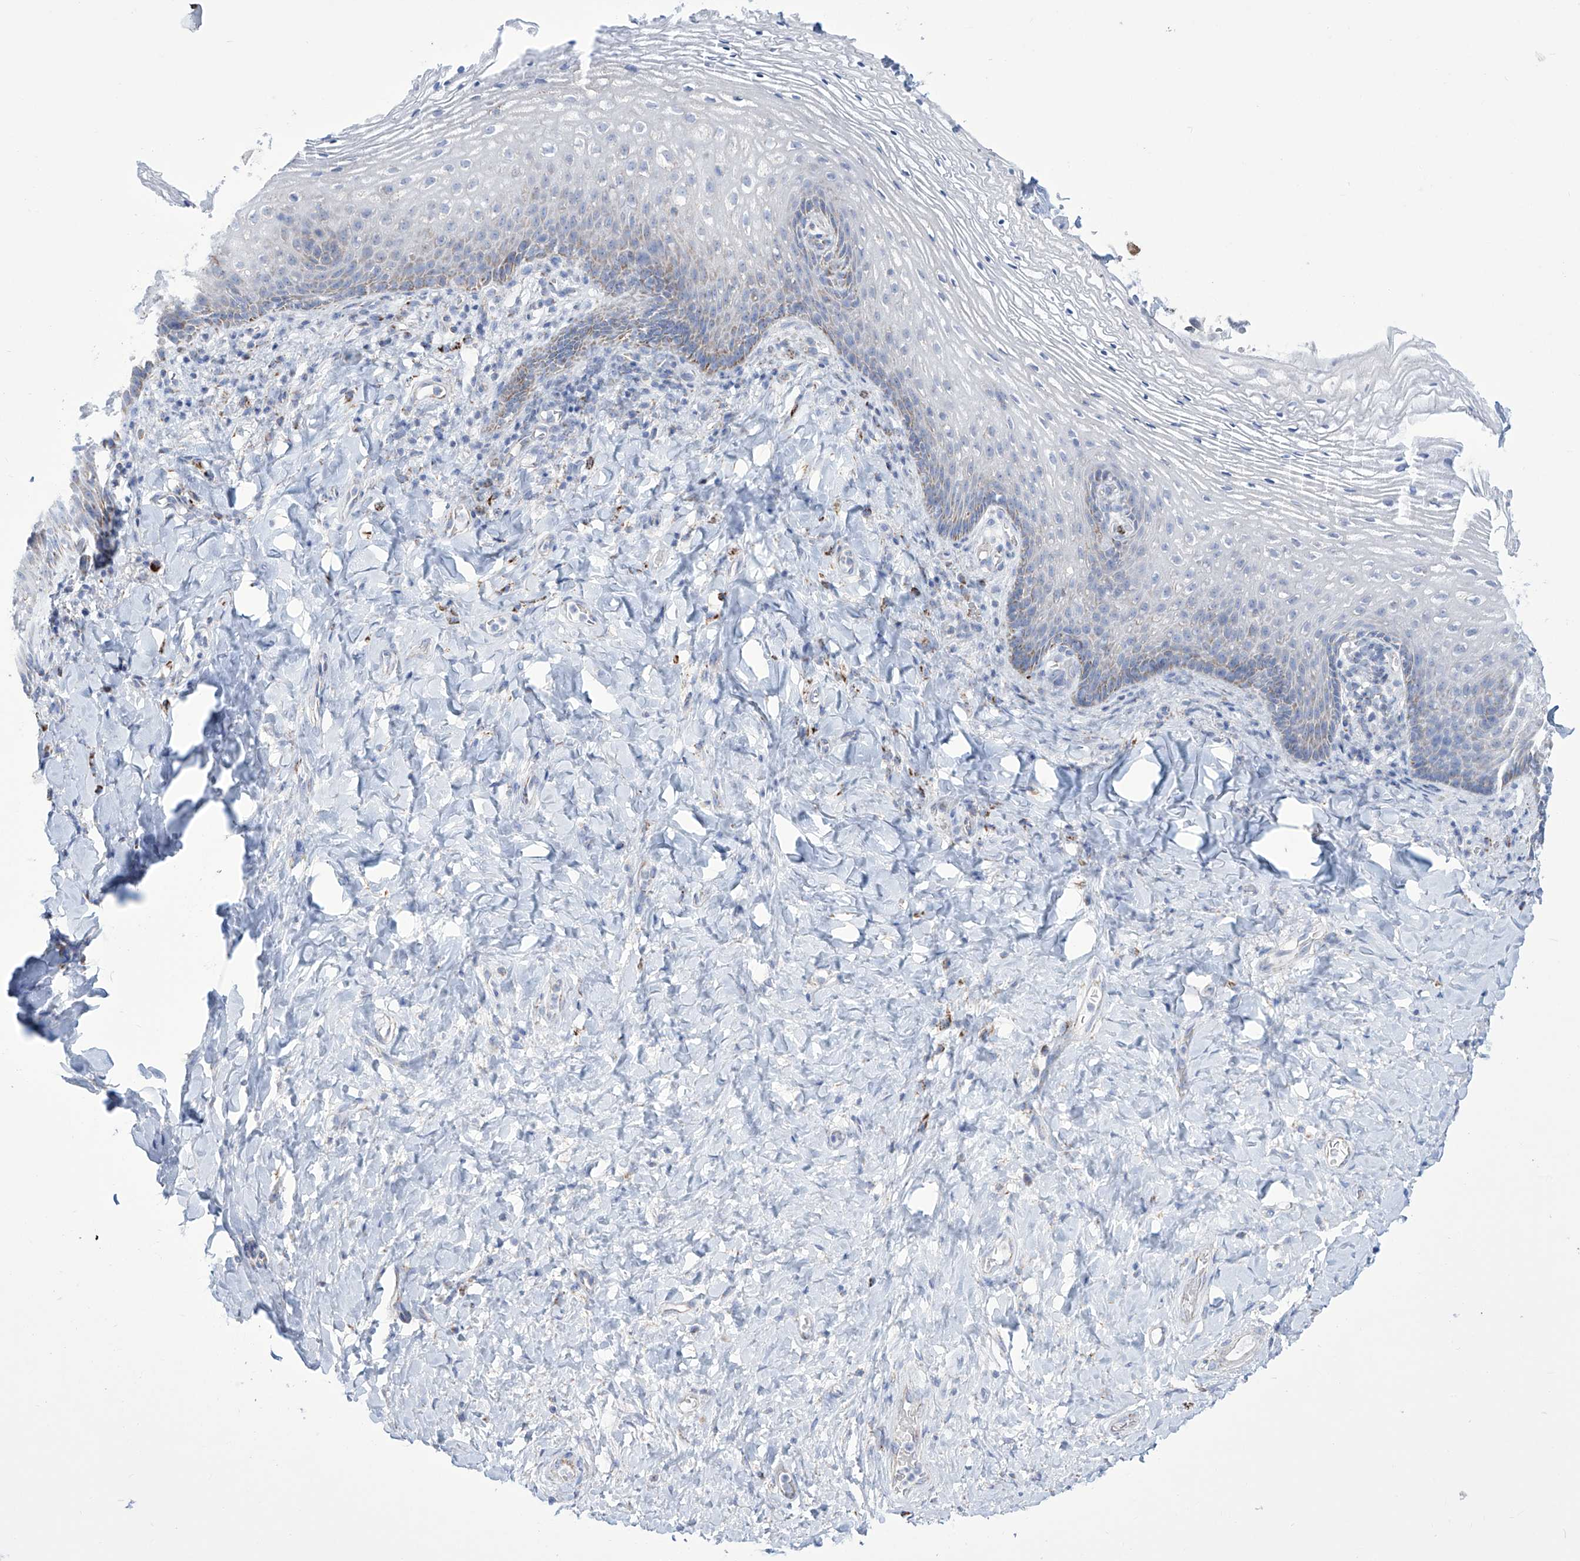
{"staining": {"intensity": "negative", "quantity": "none", "location": "none"}, "tissue": "vagina", "cell_type": "Squamous epithelial cells", "image_type": "normal", "snomed": [{"axis": "morphology", "description": "Normal tissue, NOS"}, {"axis": "topography", "description": "Vagina"}], "caption": "IHC of unremarkable human vagina shows no staining in squamous epithelial cells.", "gene": "ALDH6A1", "patient": {"sex": "female", "age": 60}}